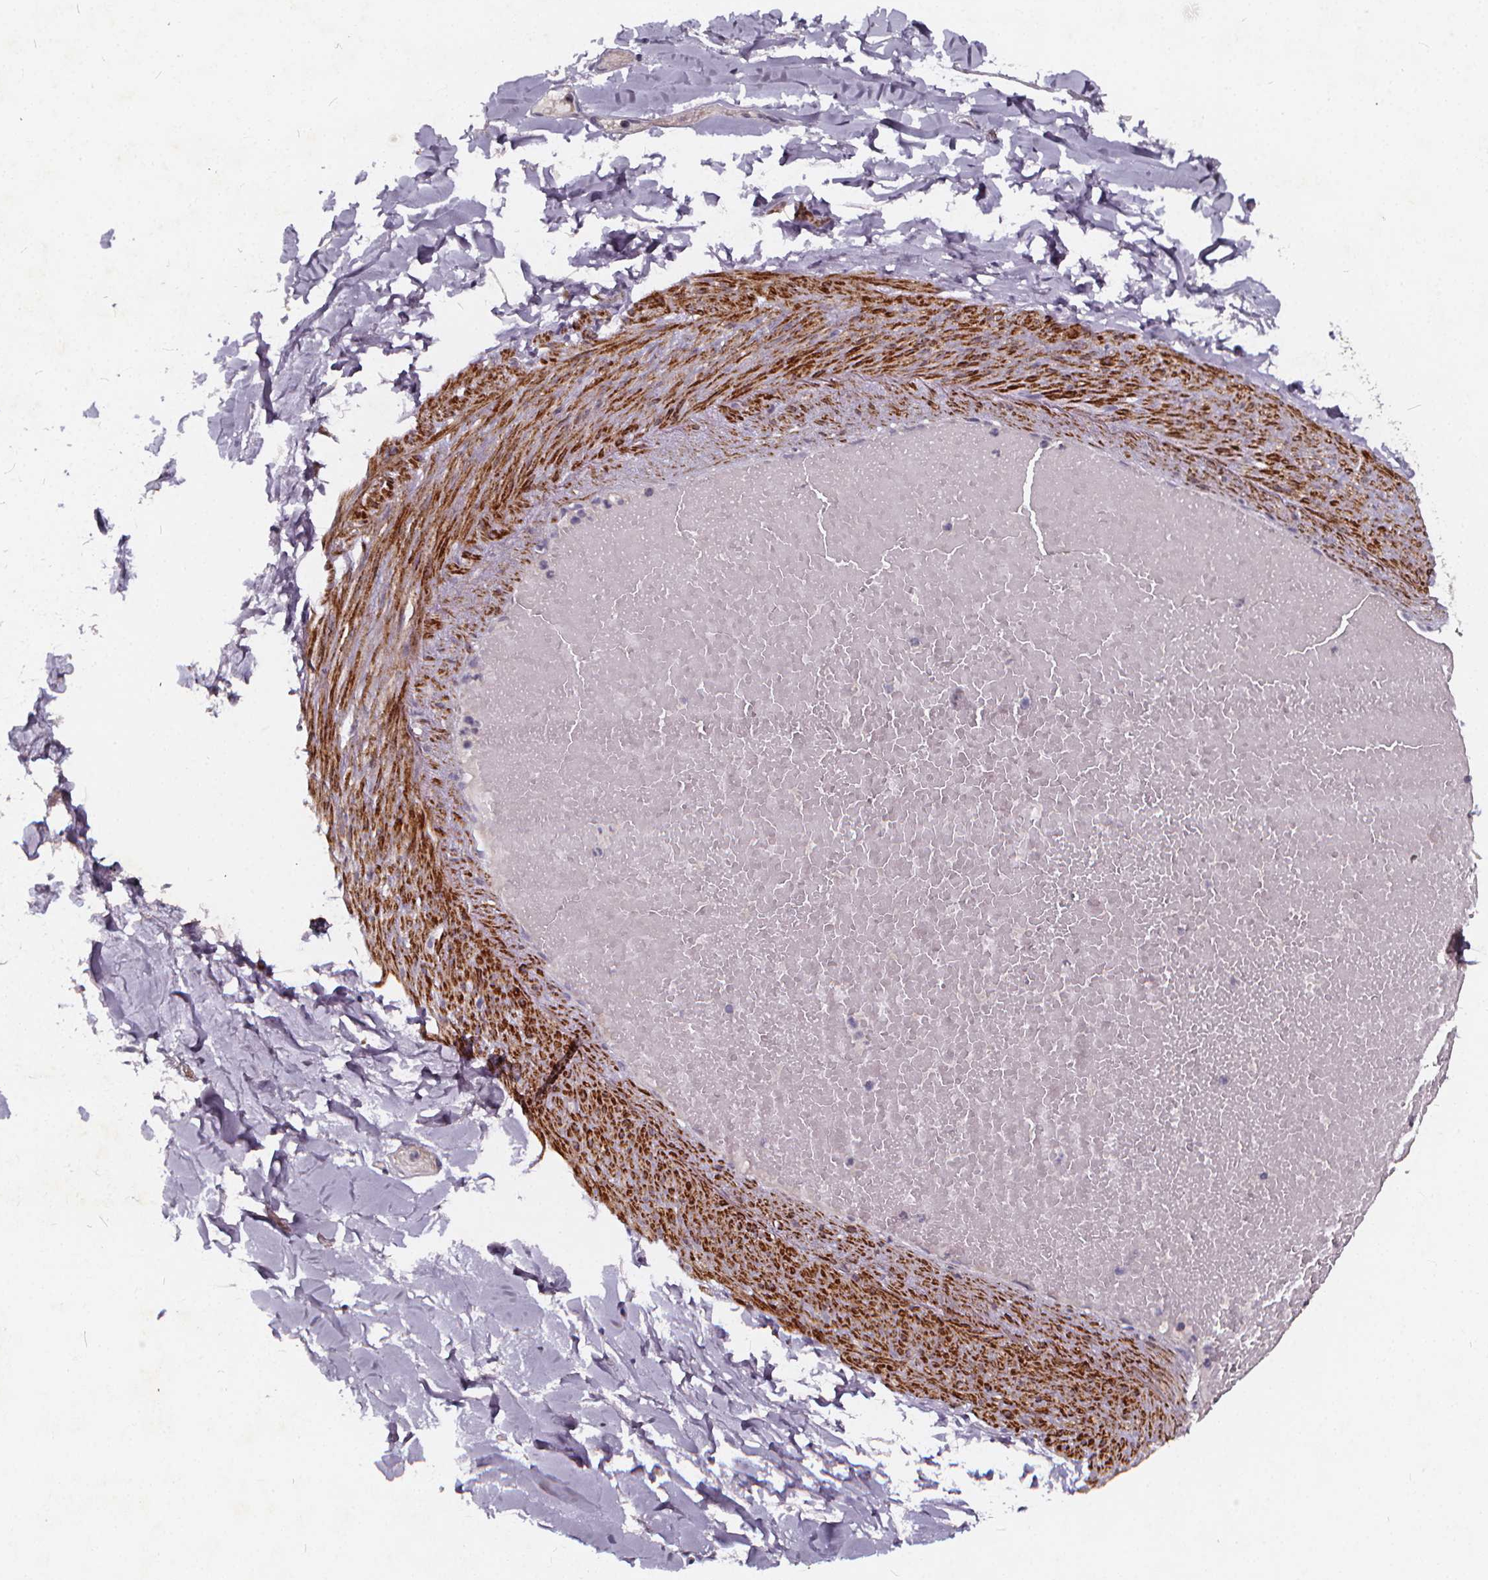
{"staining": {"intensity": "negative", "quantity": "none", "location": "none"}, "tissue": "adipose tissue", "cell_type": "Adipocytes", "image_type": "normal", "snomed": [{"axis": "morphology", "description": "Normal tissue, NOS"}, {"axis": "topography", "description": "Gallbladder"}, {"axis": "topography", "description": "Peripheral nerve tissue"}], "caption": "An immunohistochemistry (IHC) micrograph of benign adipose tissue is shown. There is no staining in adipocytes of adipose tissue. (DAB immunohistochemistry (IHC), high magnification).", "gene": "TSPAN14", "patient": {"sex": "female", "age": 45}}